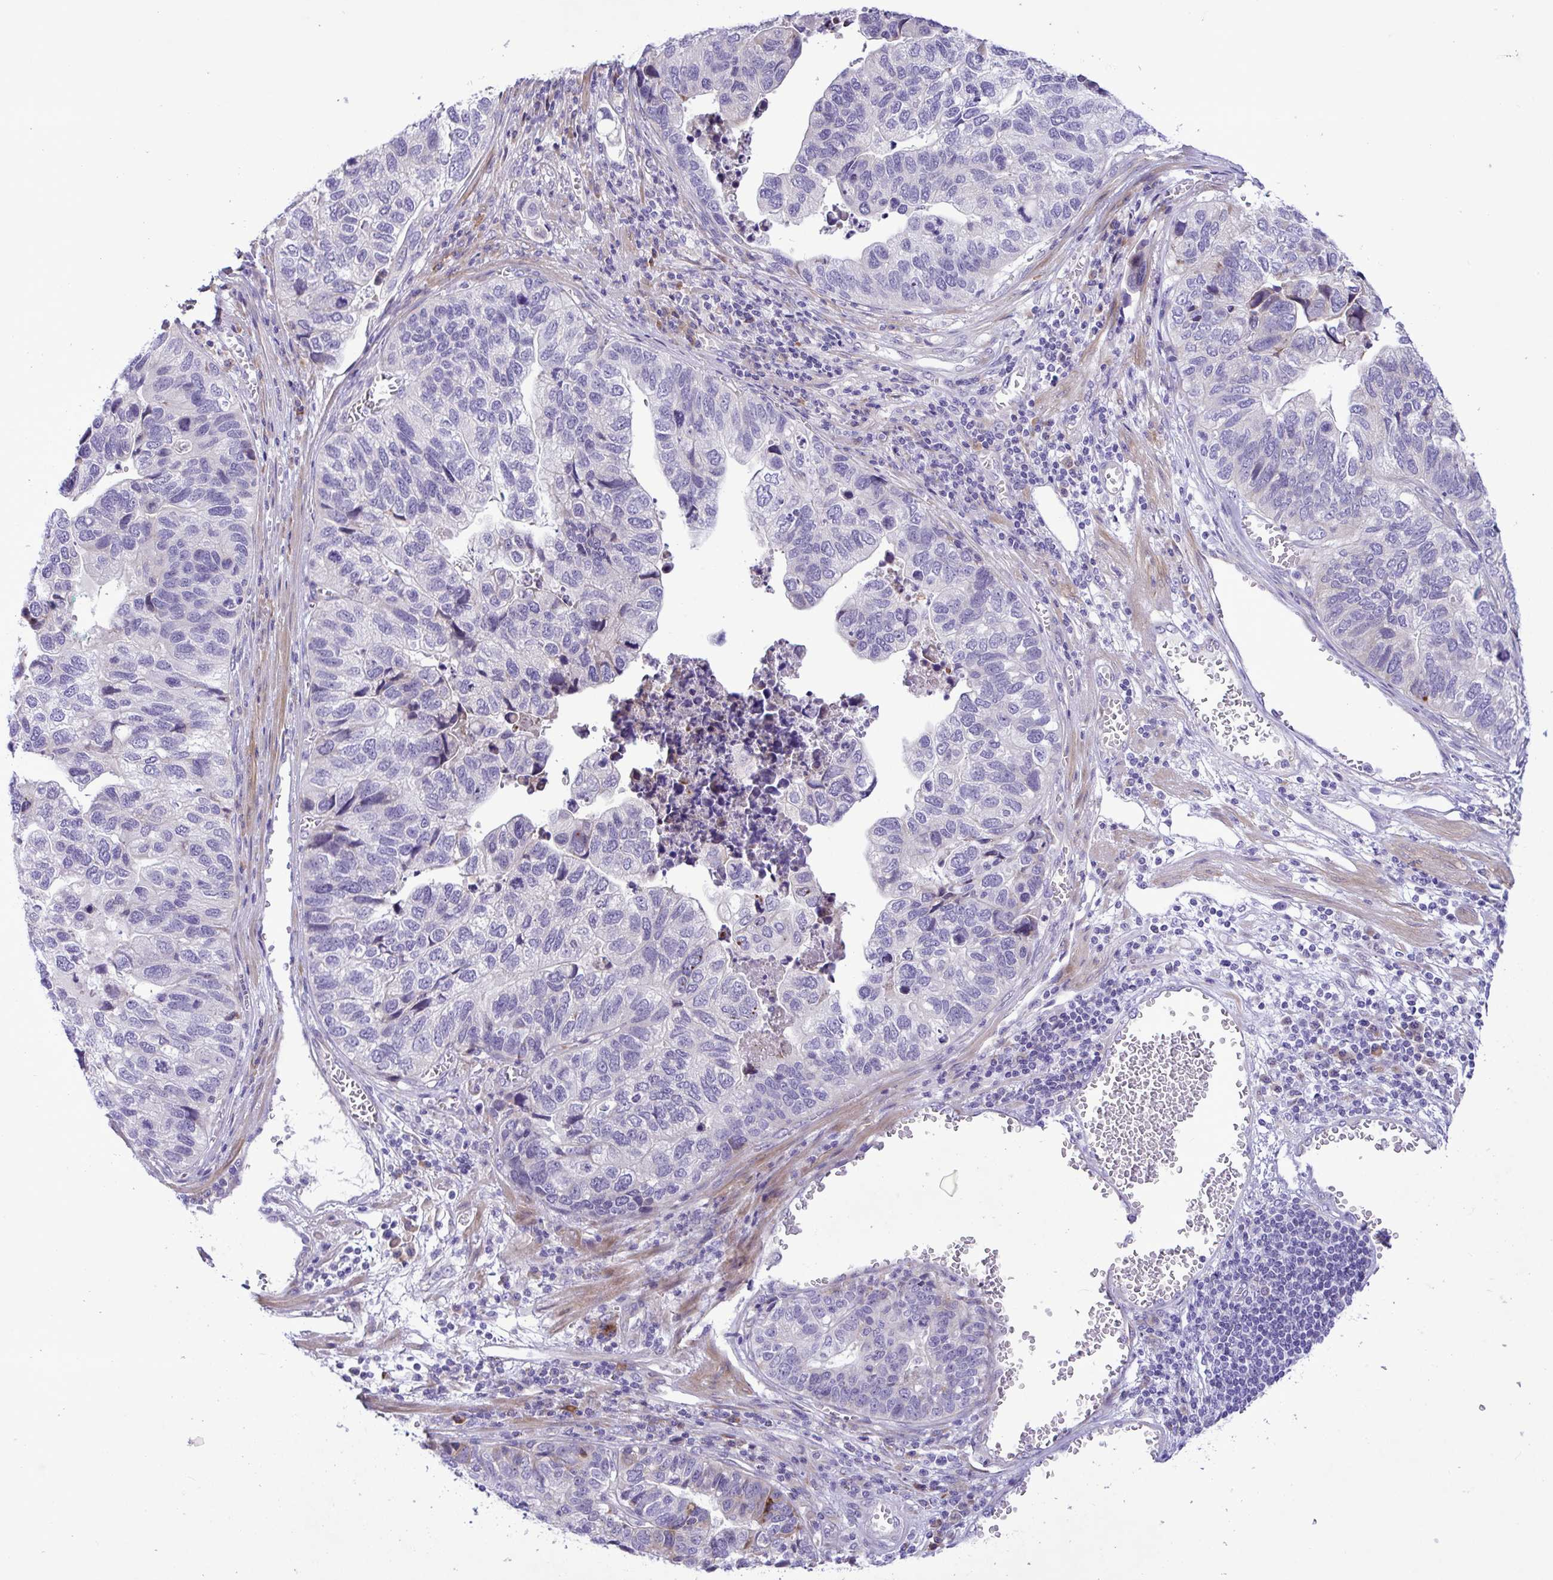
{"staining": {"intensity": "negative", "quantity": "none", "location": "none"}, "tissue": "stomach cancer", "cell_type": "Tumor cells", "image_type": "cancer", "snomed": [{"axis": "morphology", "description": "Adenocarcinoma, NOS"}, {"axis": "topography", "description": "Stomach, upper"}], "caption": "Adenocarcinoma (stomach) stained for a protein using immunohistochemistry (IHC) exhibits no staining tumor cells.", "gene": "FAM86B1", "patient": {"sex": "female", "age": 67}}